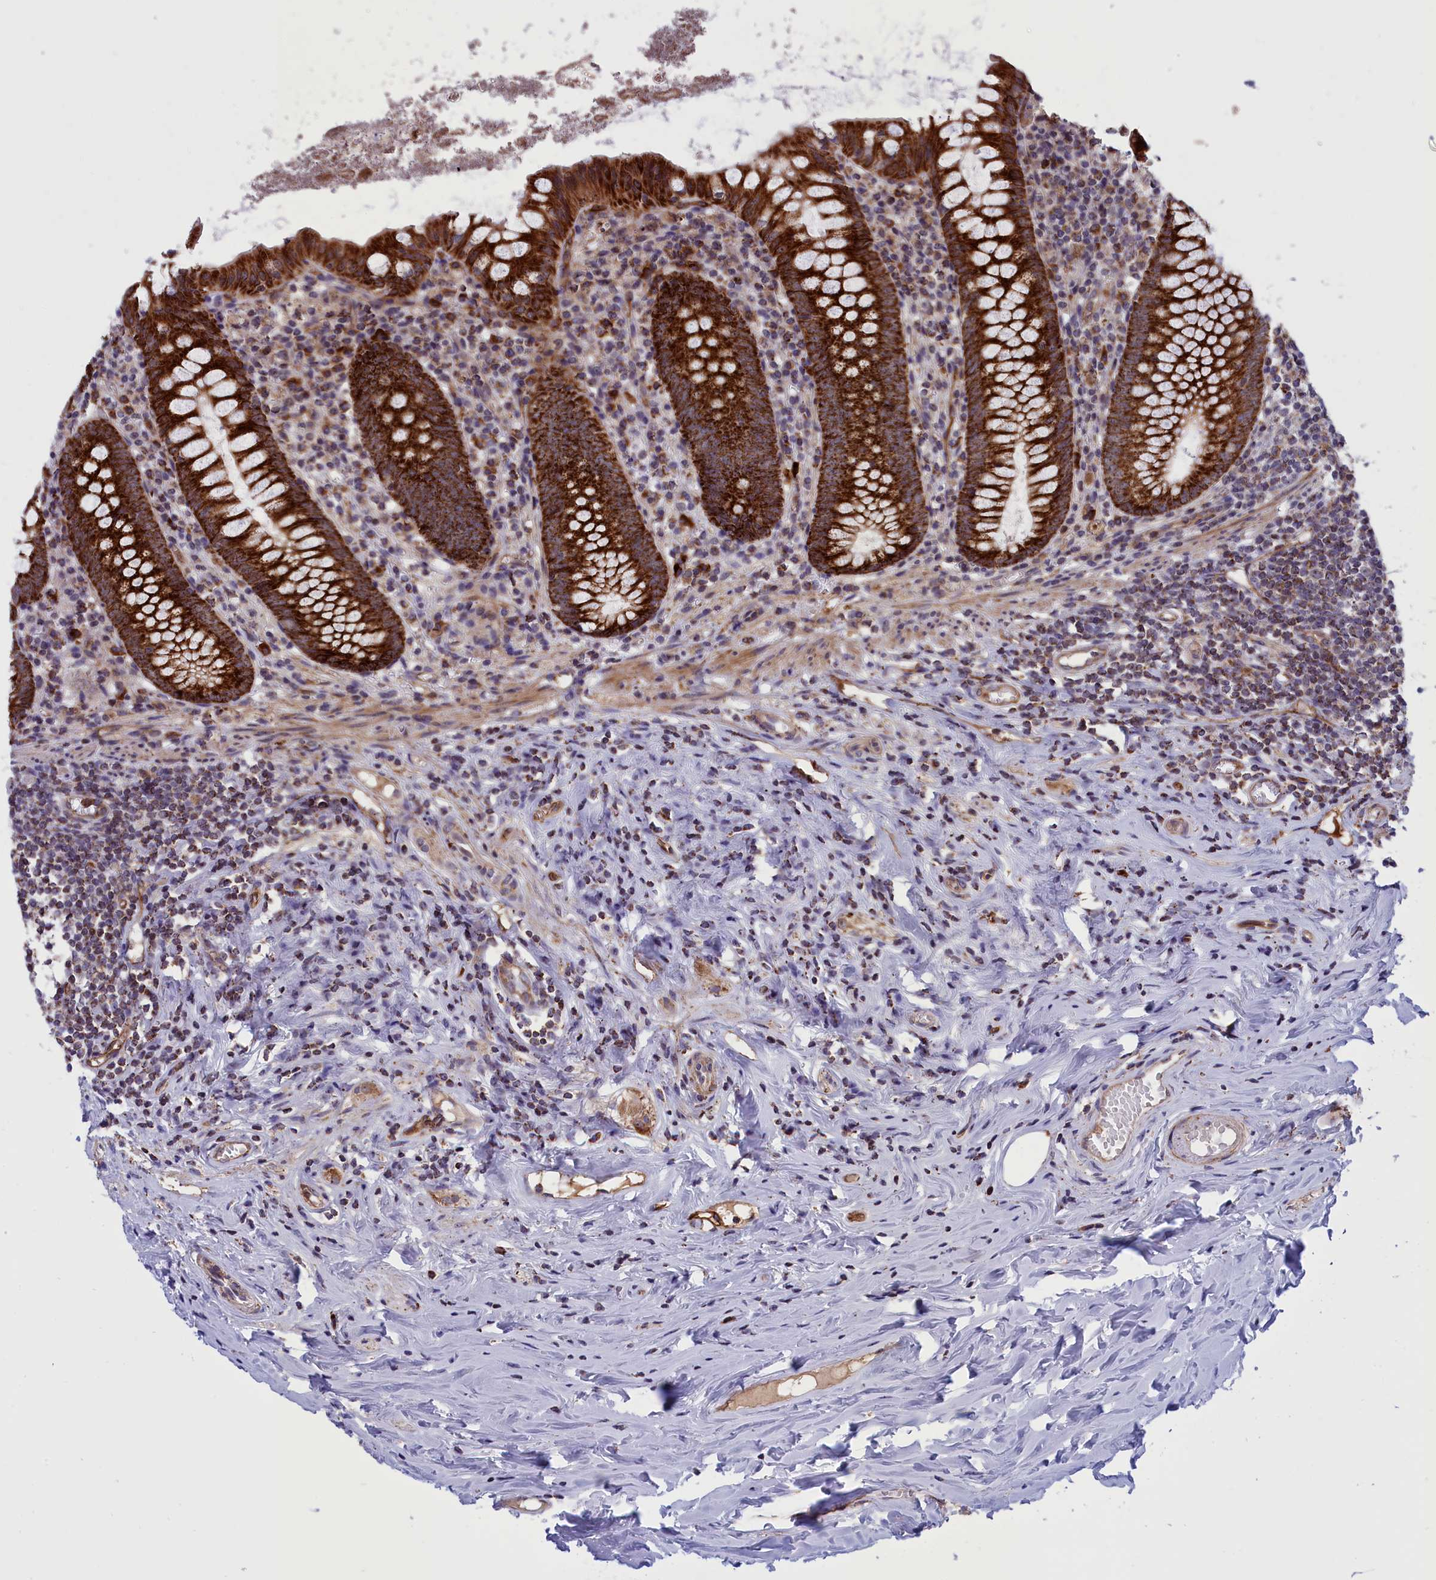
{"staining": {"intensity": "strong", "quantity": ">75%", "location": "cytoplasmic/membranous"}, "tissue": "appendix", "cell_type": "Glandular cells", "image_type": "normal", "snomed": [{"axis": "morphology", "description": "Normal tissue, NOS"}, {"axis": "topography", "description": "Appendix"}], "caption": "Immunohistochemical staining of unremarkable appendix exhibits high levels of strong cytoplasmic/membranous staining in about >75% of glandular cells.", "gene": "MPND", "patient": {"sex": "female", "age": 51}}